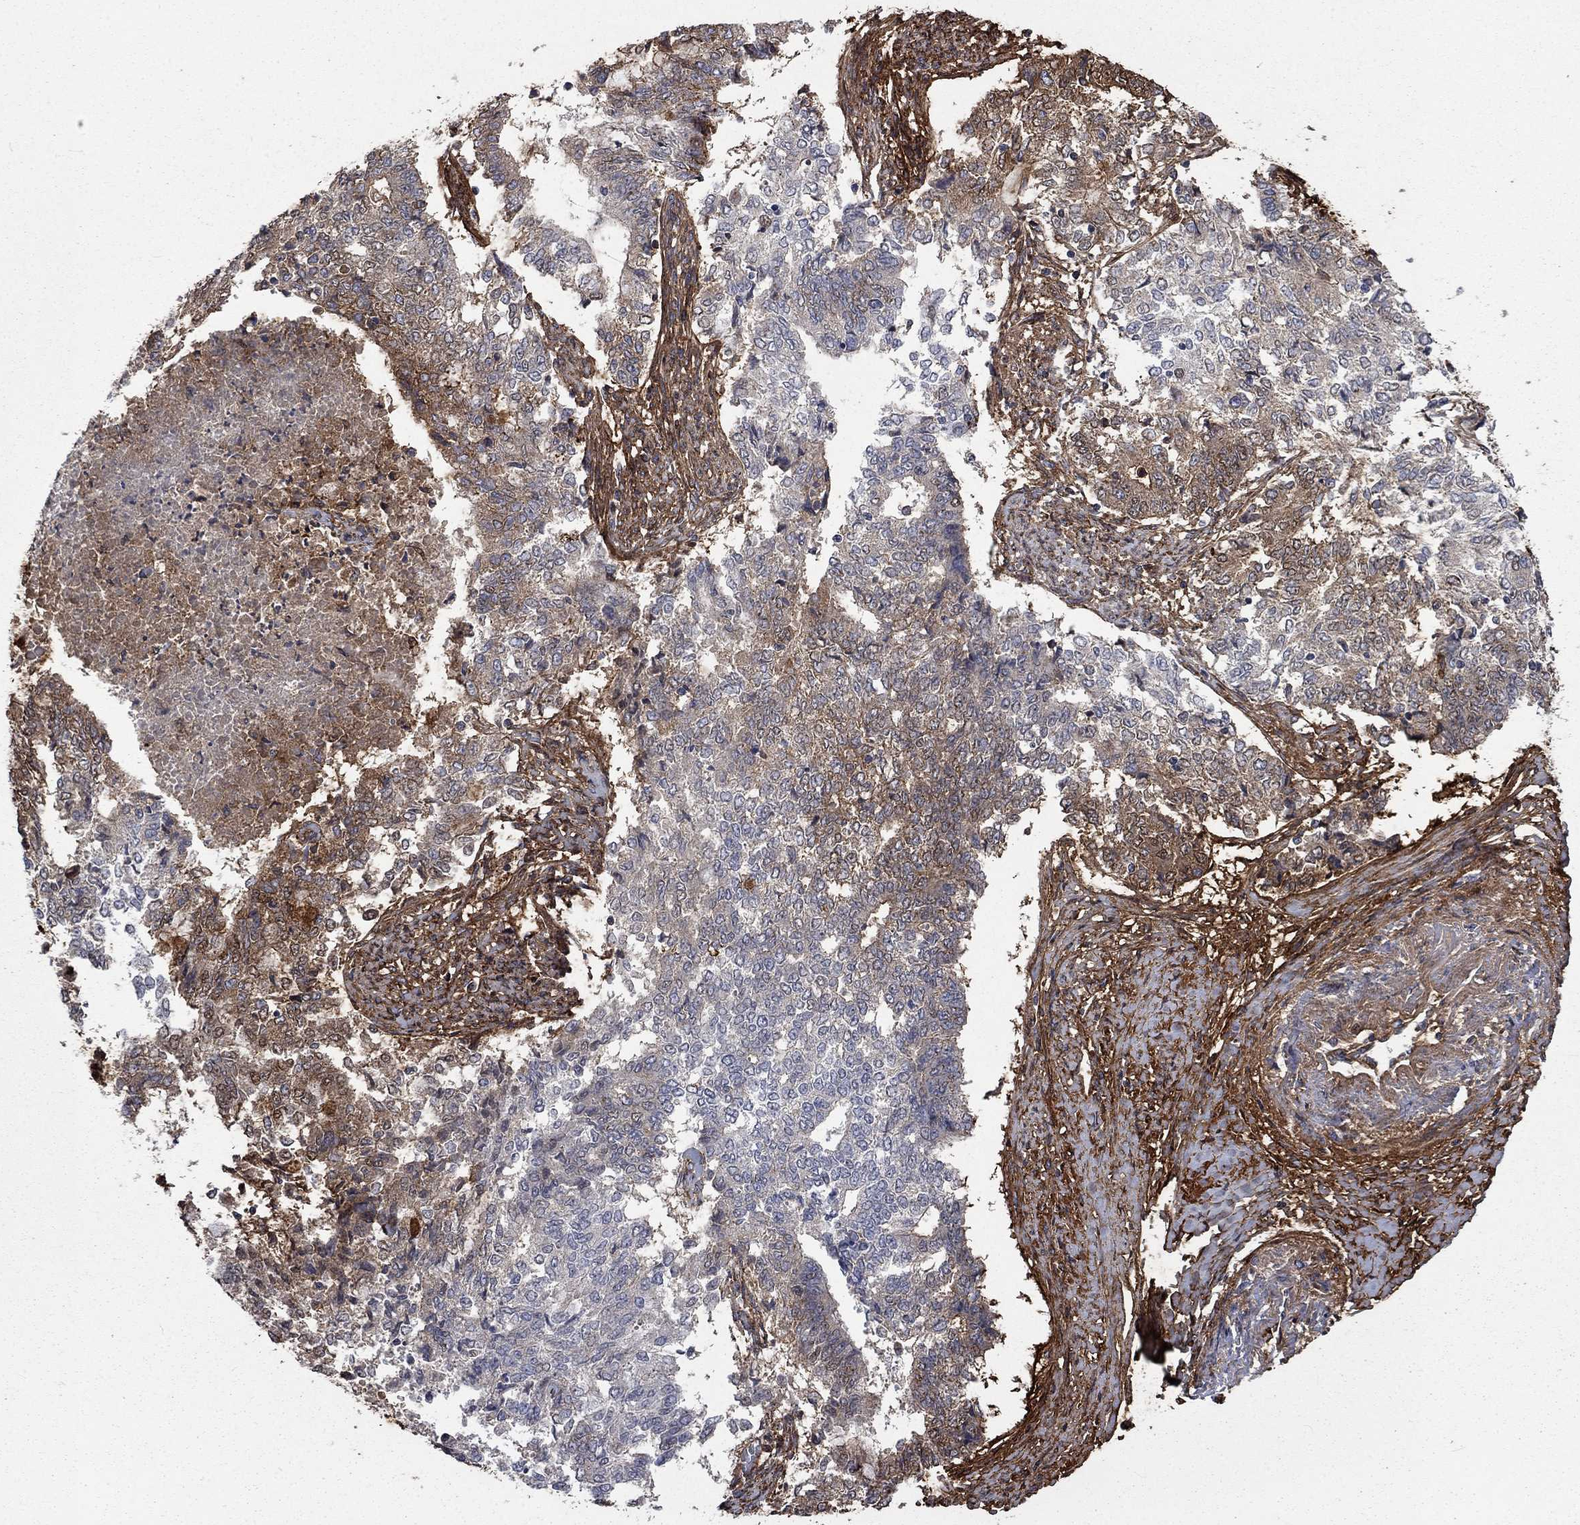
{"staining": {"intensity": "moderate", "quantity": "25%-75%", "location": "cytoplasmic/membranous"}, "tissue": "endometrial cancer", "cell_type": "Tumor cells", "image_type": "cancer", "snomed": [{"axis": "morphology", "description": "Adenocarcinoma, NOS"}, {"axis": "topography", "description": "Endometrium"}], "caption": "Tumor cells reveal medium levels of moderate cytoplasmic/membranous expression in approximately 25%-75% of cells in human adenocarcinoma (endometrial).", "gene": "VCAN", "patient": {"sex": "female", "age": 65}}